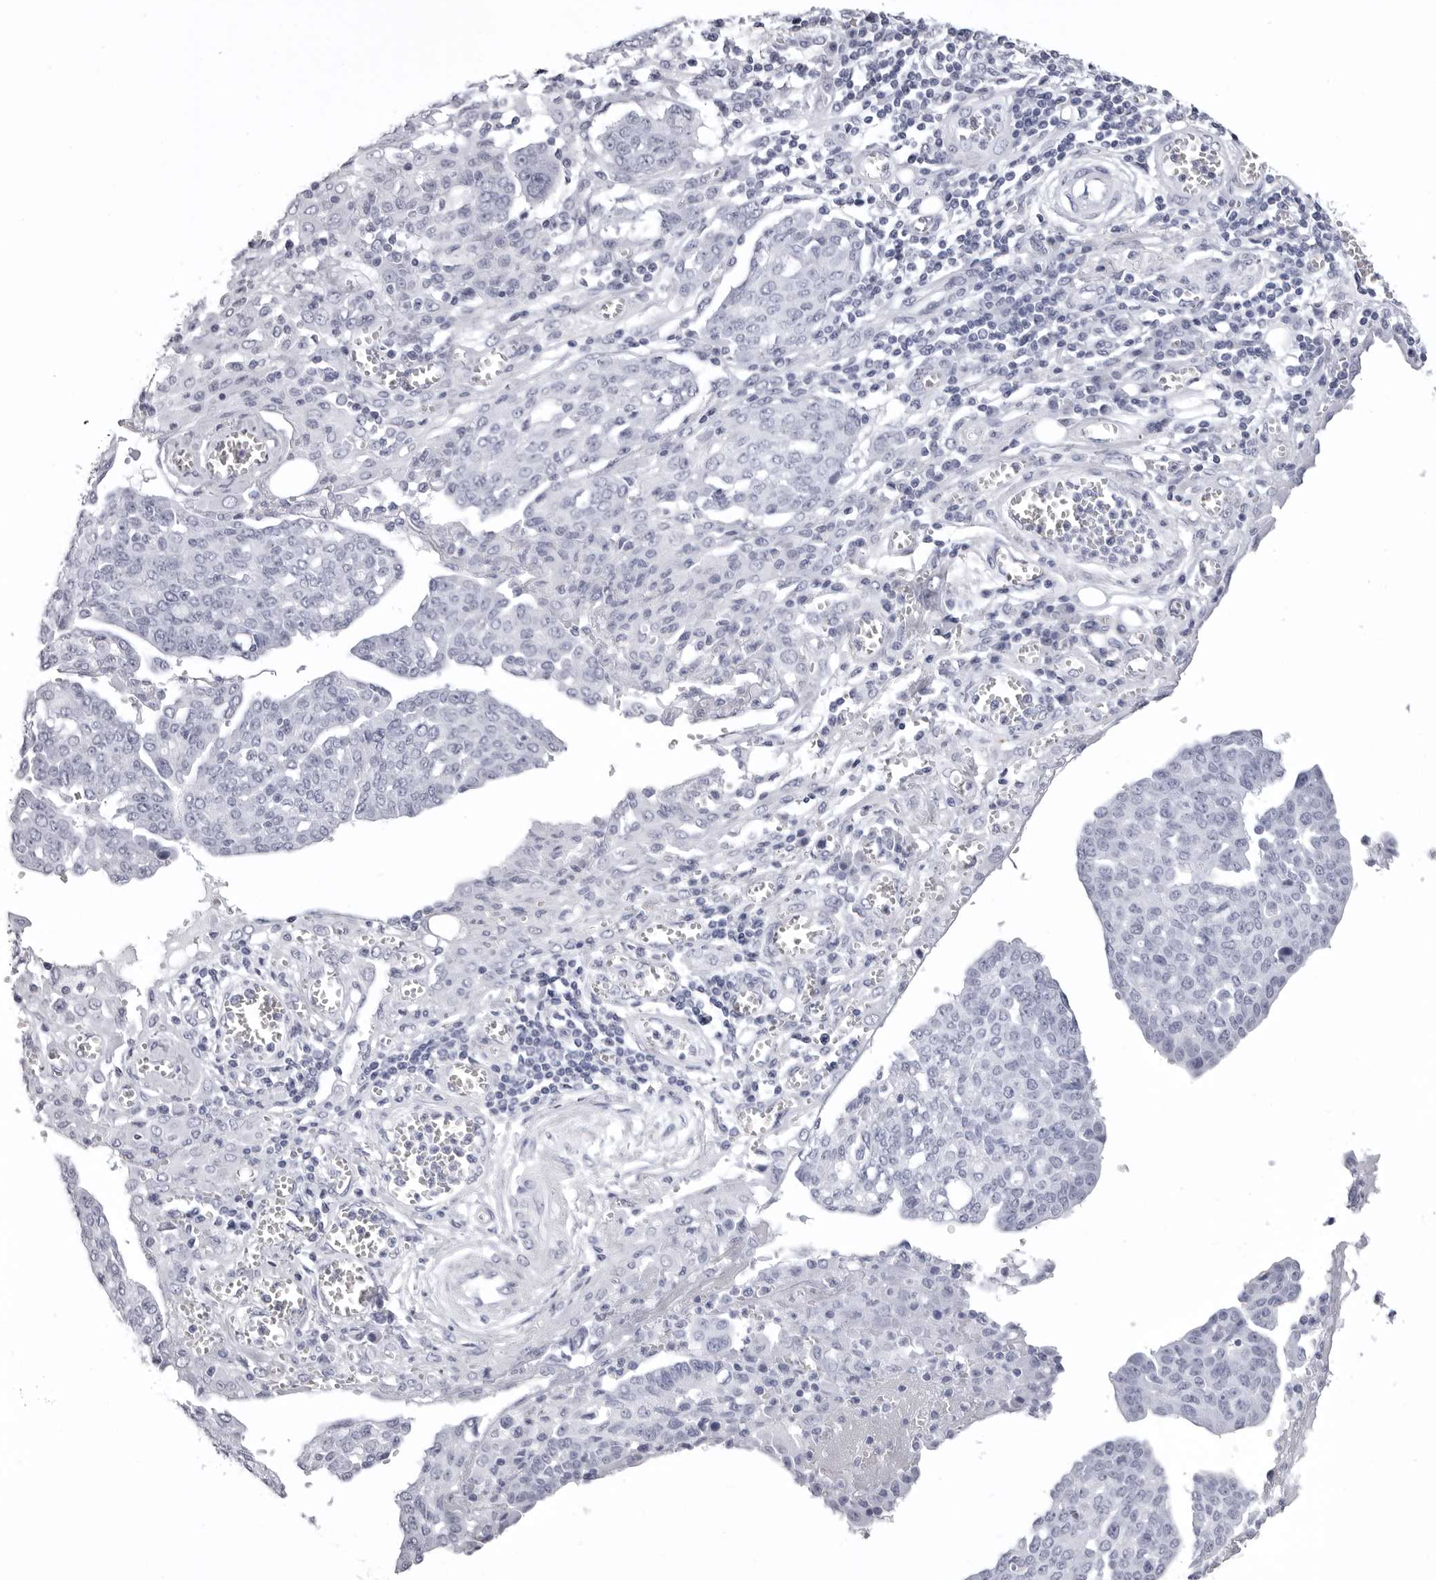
{"staining": {"intensity": "negative", "quantity": "none", "location": "none"}, "tissue": "ovarian cancer", "cell_type": "Tumor cells", "image_type": "cancer", "snomed": [{"axis": "morphology", "description": "Cystadenocarcinoma, serous, NOS"}, {"axis": "topography", "description": "Soft tissue"}, {"axis": "topography", "description": "Ovary"}], "caption": "Protein analysis of ovarian cancer (serous cystadenocarcinoma) exhibits no significant positivity in tumor cells.", "gene": "LGALS4", "patient": {"sex": "female", "age": 57}}